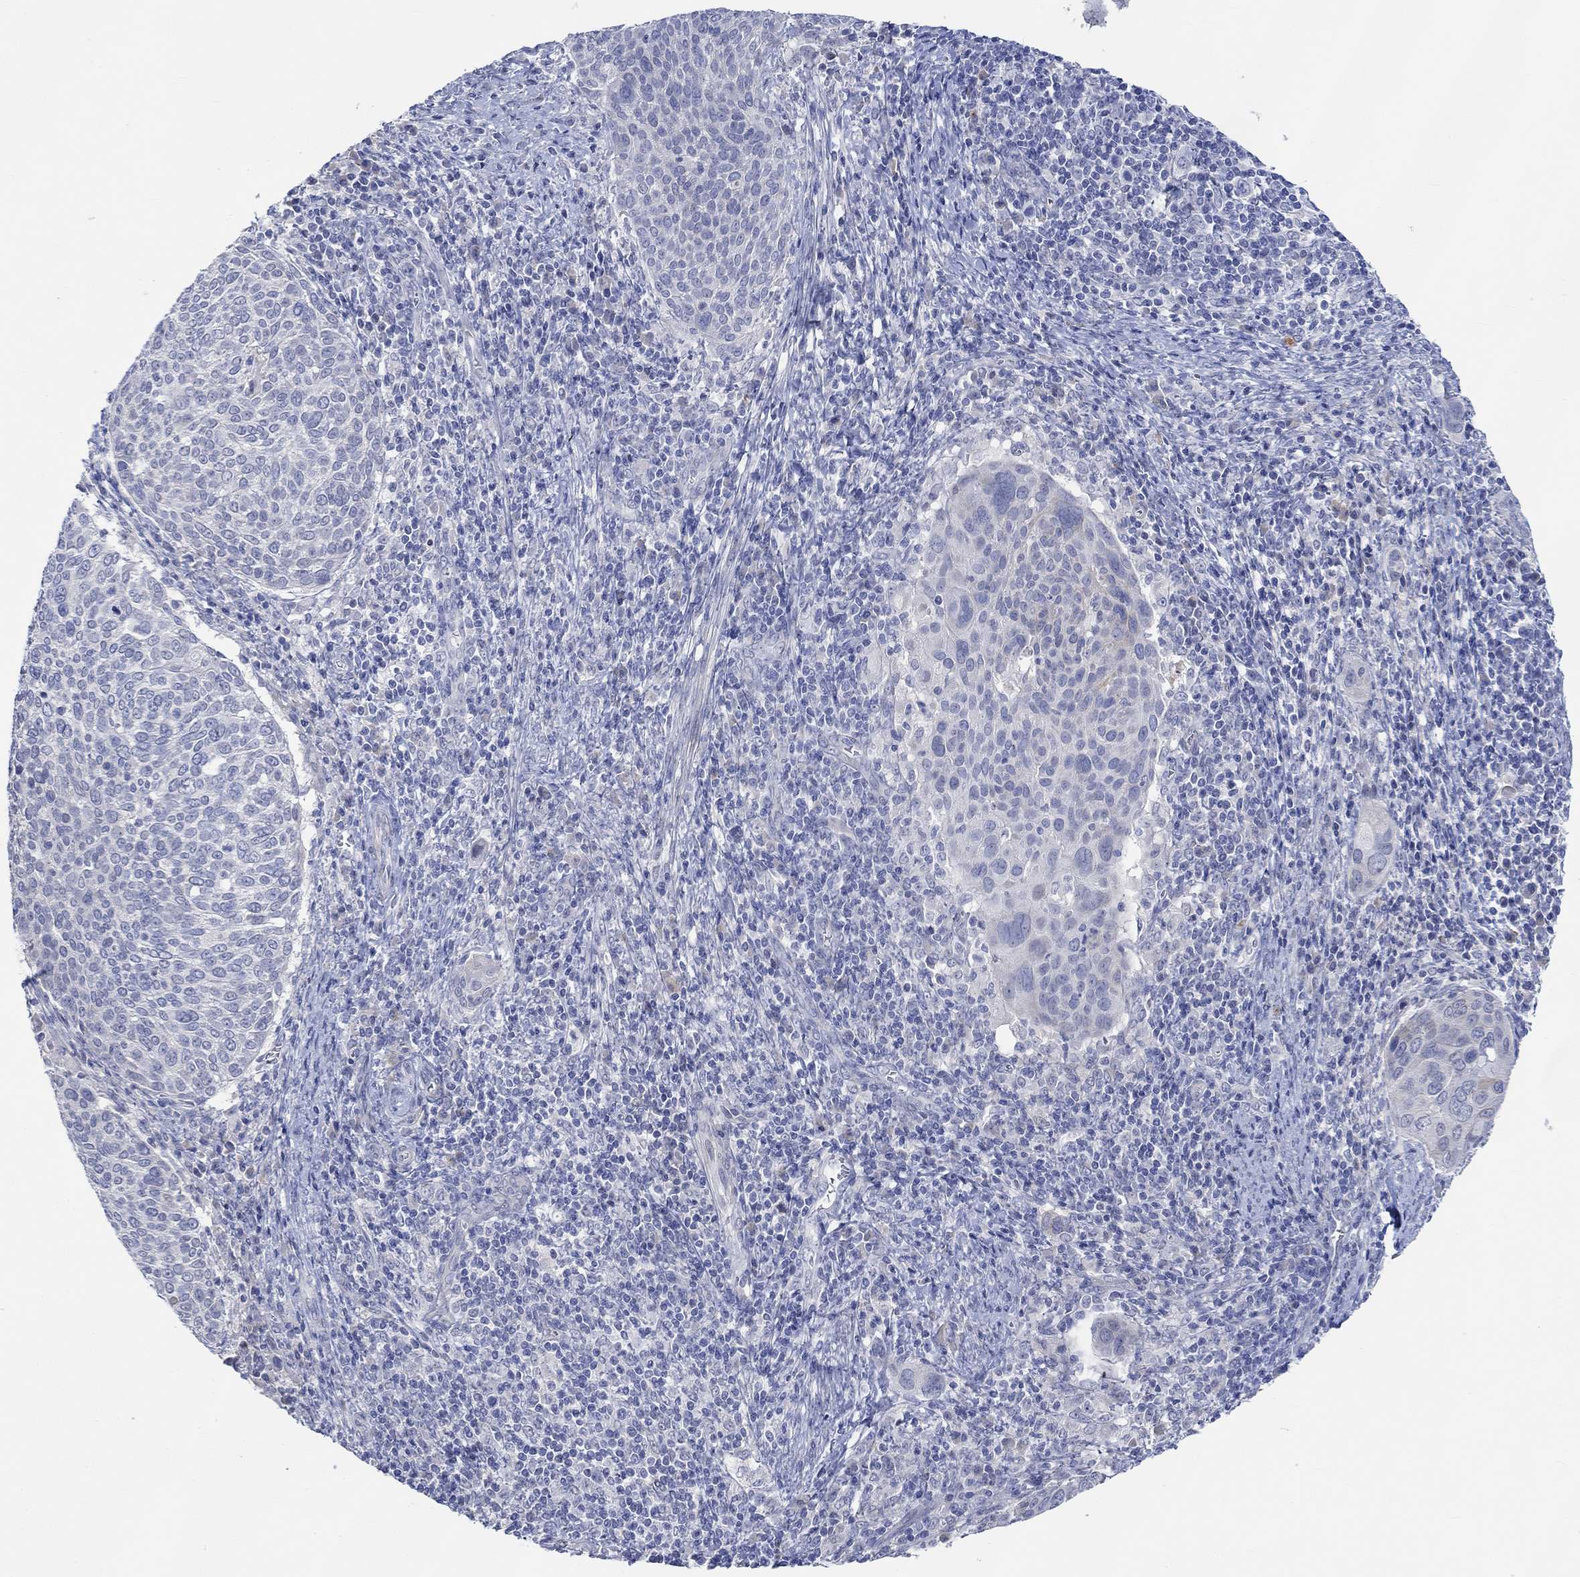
{"staining": {"intensity": "negative", "quantity": "none", "location": "none"}, "tissue": "cervical cancer", "cell_type": "Tumor cells", "image_type": "cancer", "snomed": [{"axis": "morphology", "description": "Squamous cell carcinoma, NOS"}, {"axis": "topography", "description": "Cervix"}], "caption": "Immunohistochemistry (IHC) photomicrograph of neoplastic tissue: human cervical cancer stained with DAB shows no significant protein expression in tumor cells.", "gene": "DLK1", "patient": {"sex": "female", "age": 39}}